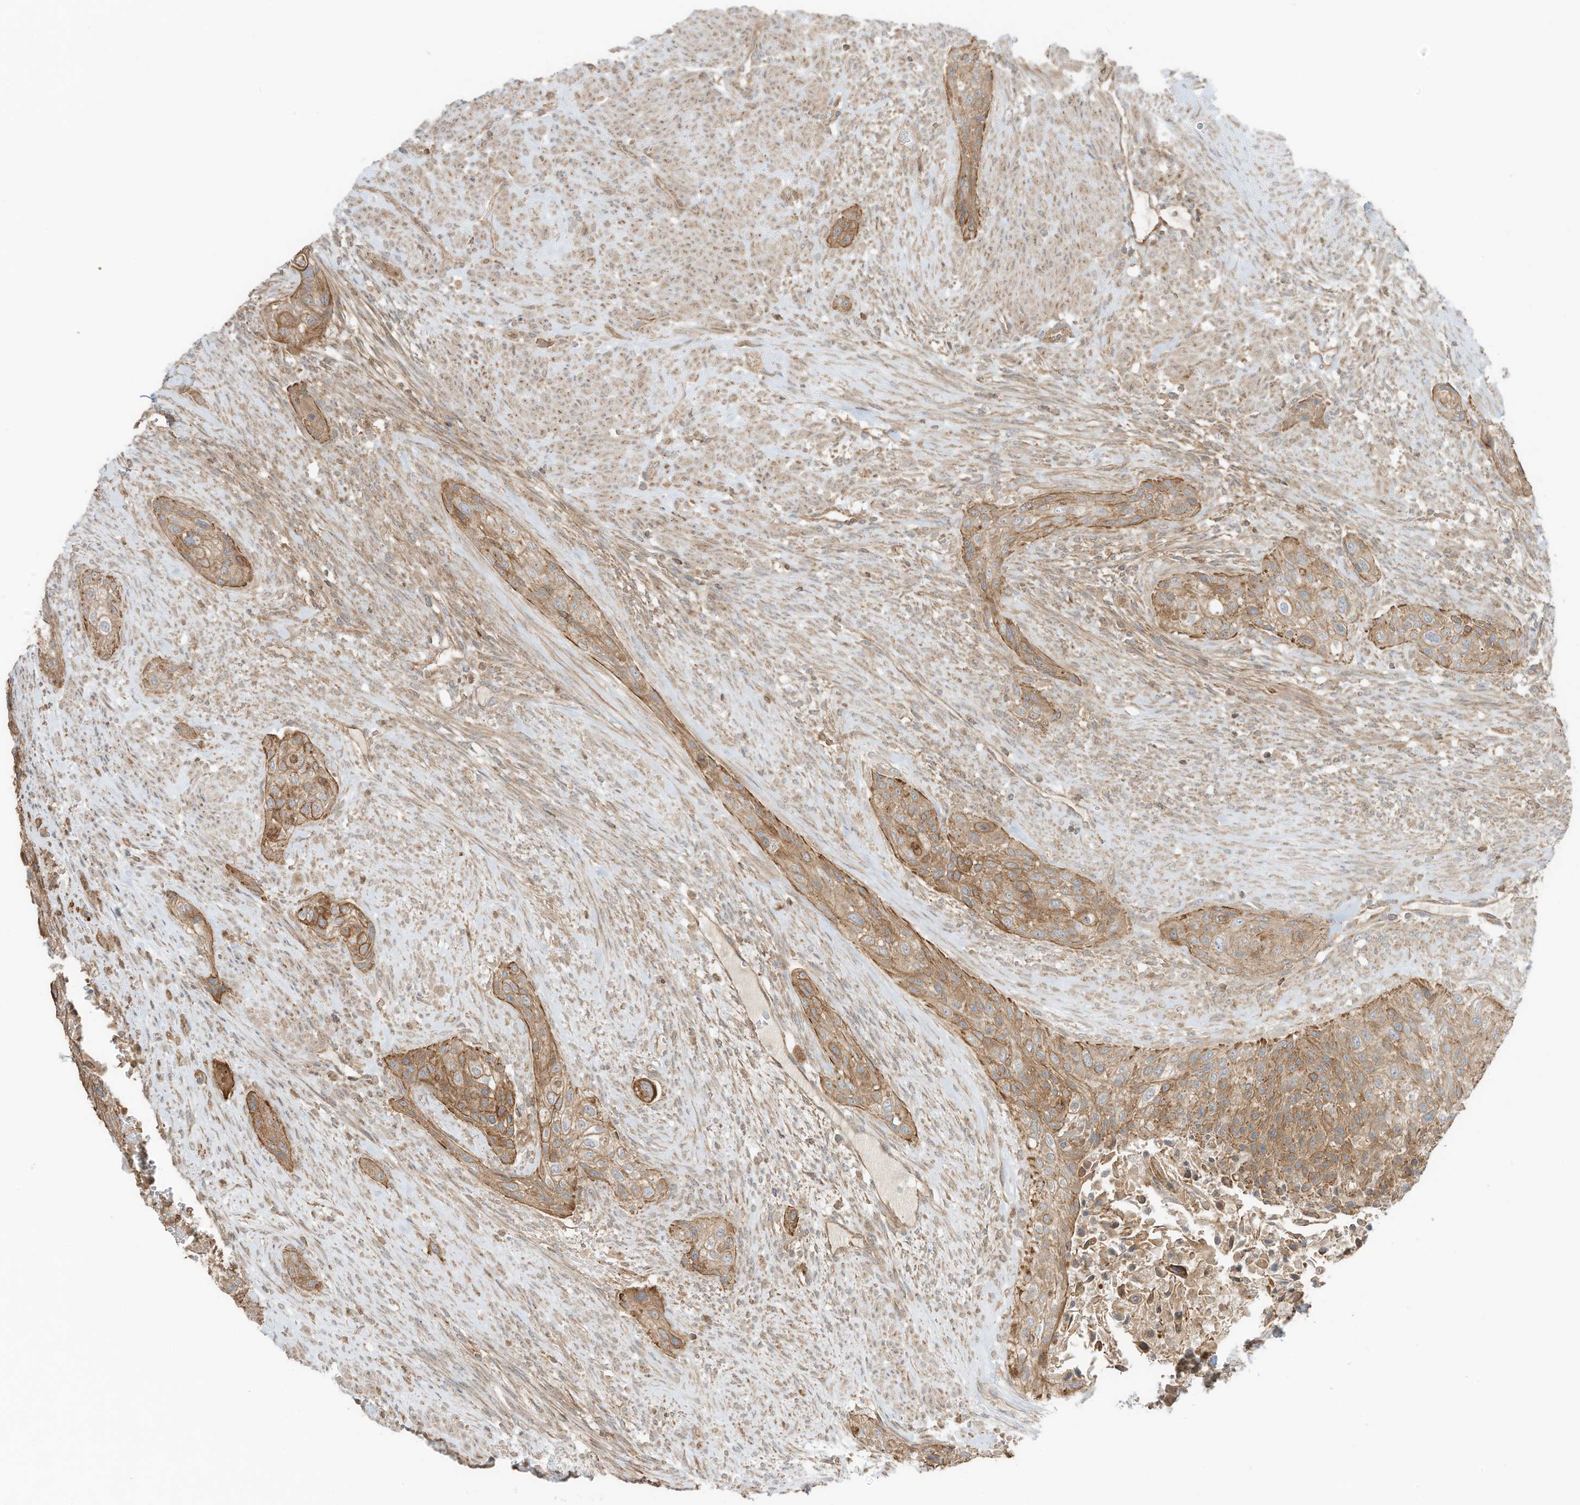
{"staining": {"intensity": "moderate", "quantity": ">75%", "location": "cytoplasmic/membranous"}, "tissue": "urothelial cancer", "cell_type": "Tumor cells", "image_type": "cancer", "snomed": [{"axis": "morphology", "description": "Urothelial carcinoma, High grade"}, {"axis": "topography", "description": "Urinary bladder"}], "caption": "Immunohistochemistry photomicrograph of urothelial carcinoma (high-grade) stained for a protein (brown), which shows medium levels of moderate cytoplasmic/membranous positivity in approximately >75% of tumor cells.", "gene": "SLC25A12", "patient": {"sex": "male", "age": 35}}